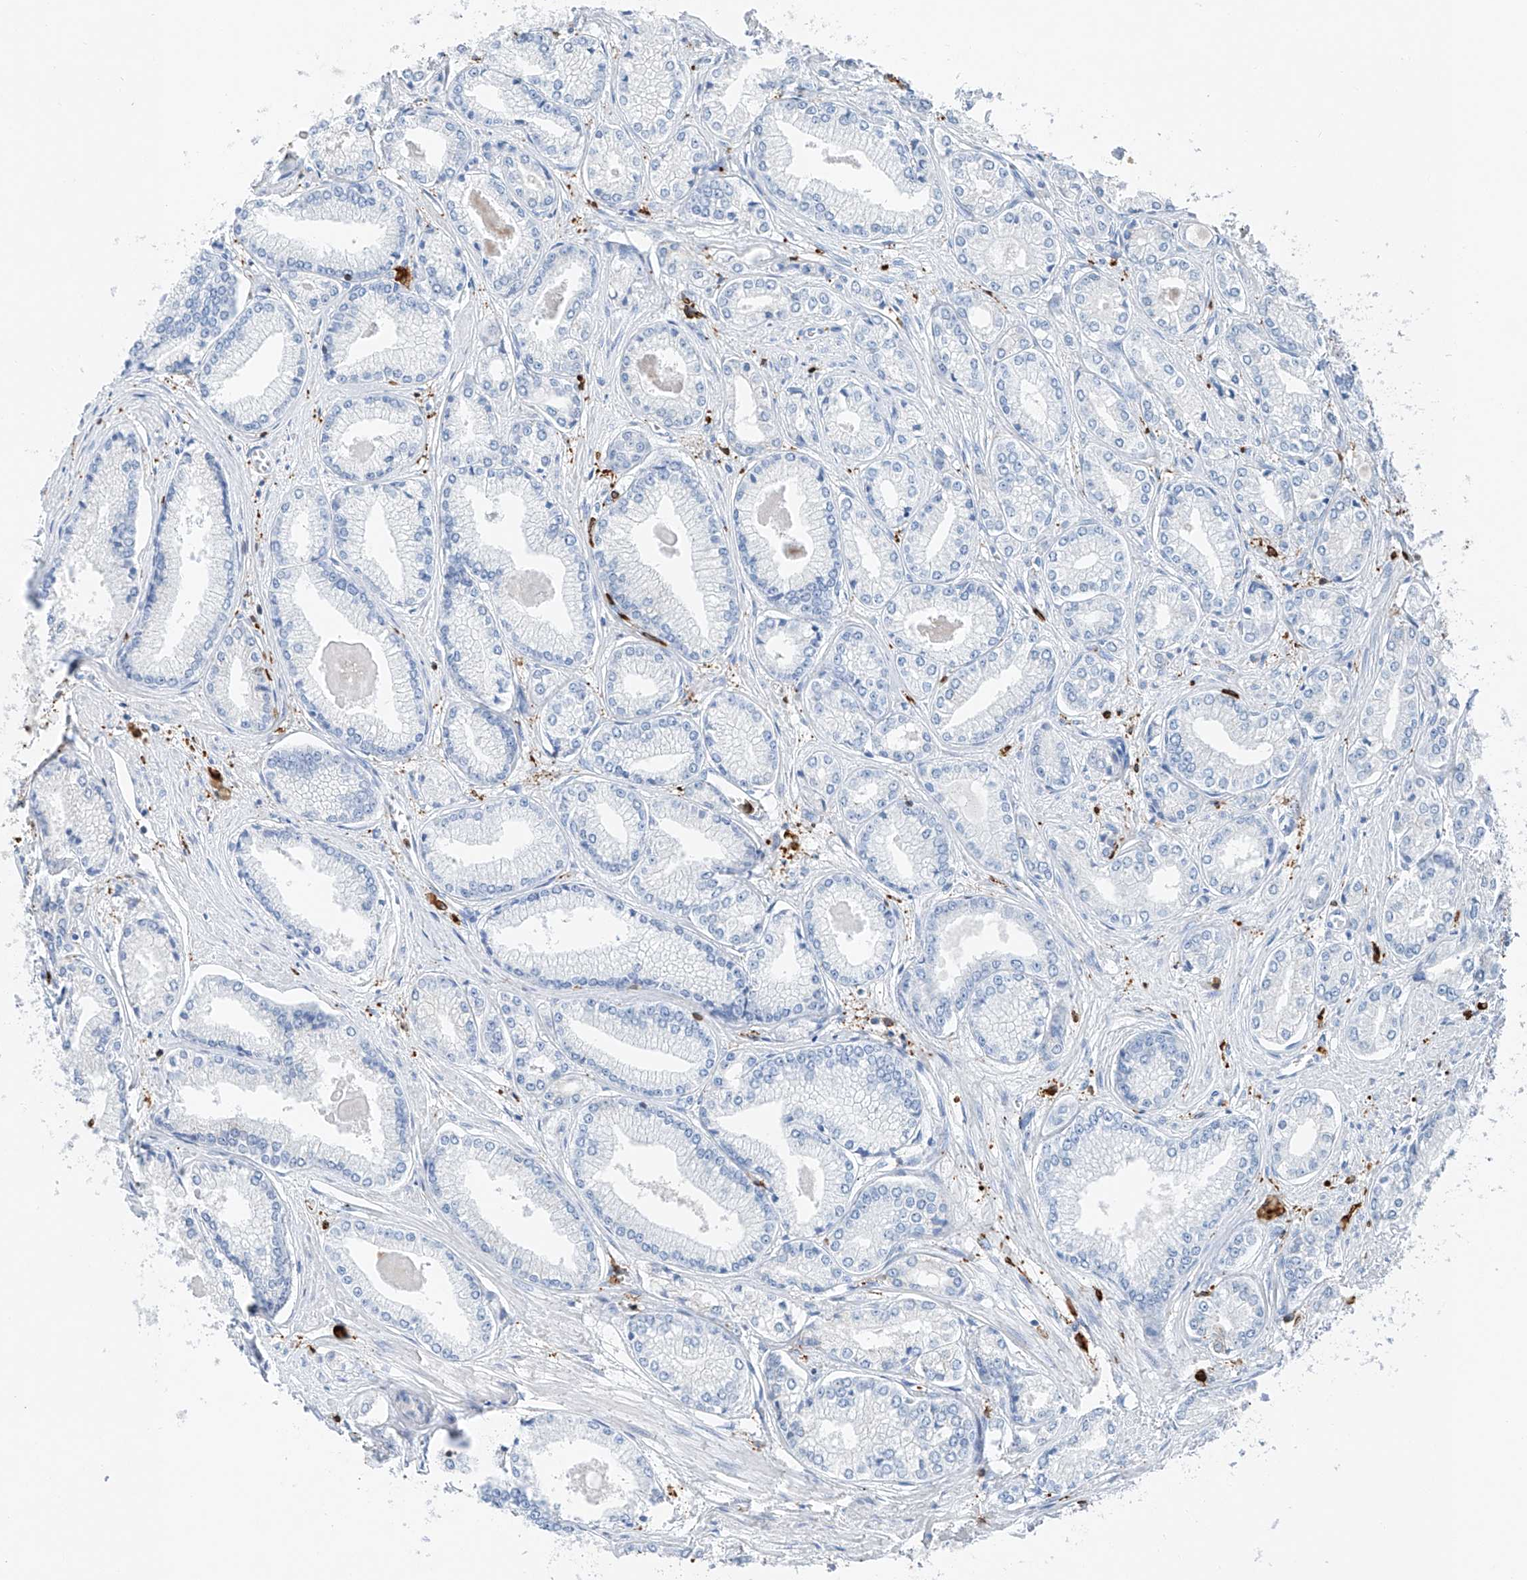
{"staining": {"intensity": "negative", "quantity": "none", "location": "none"}, "tissue": "prostate cancer", "cell_type": "Tumor cells", "image_type": "cancer", "snomed": [{"axis": "morphology", "description": "Adenocarcinoma, Low grade"}, {"axis": "topography", "description": "Prostate"}], "caption": "Histopathology image shows no protein staining in tumor cells of low-grade adenocarcinoma (prostate) tissue.", "gene": "TBXAS1", "patient": {"sex": "male", "age": 60}}